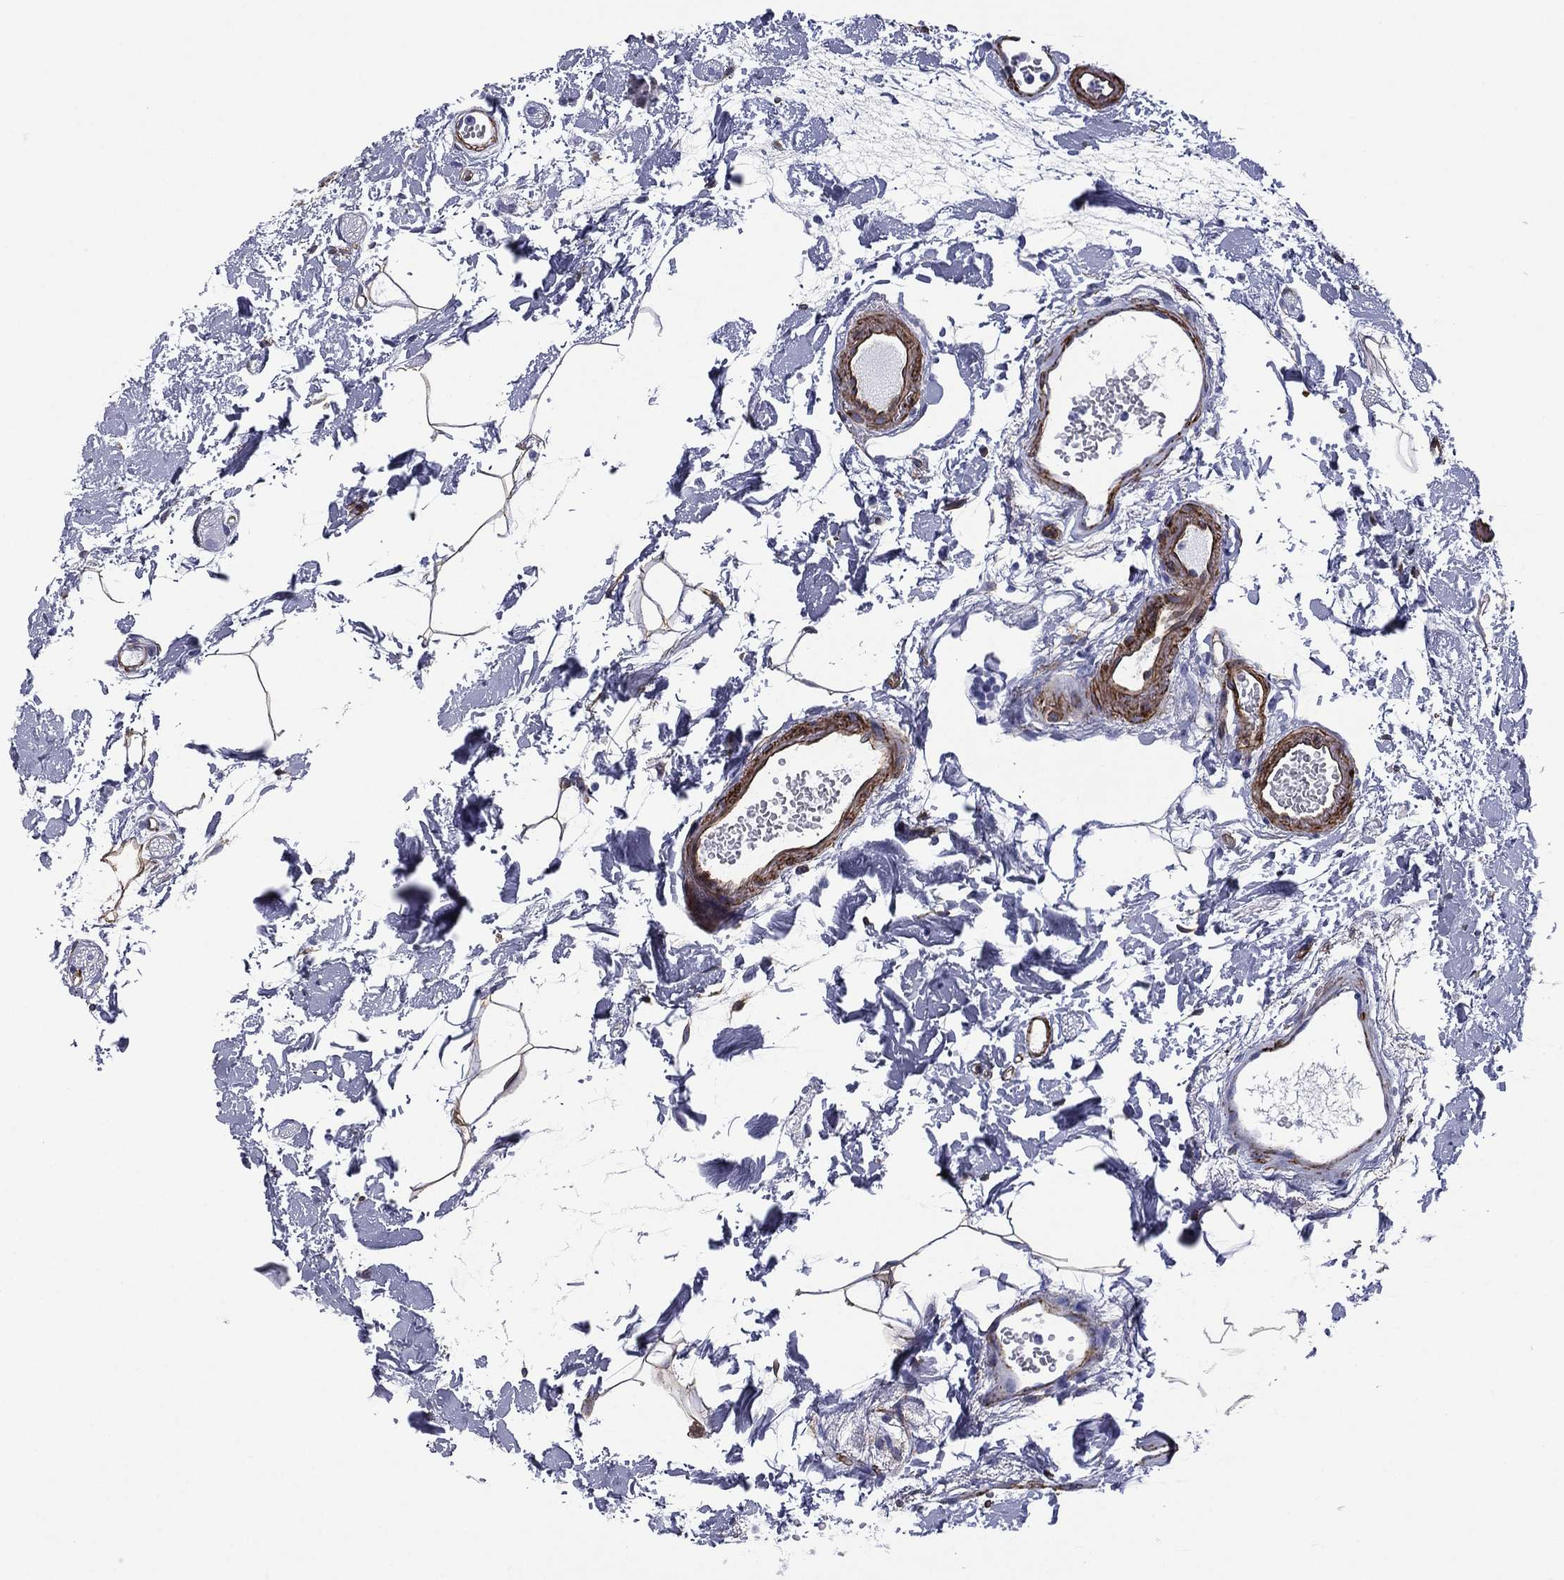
{"staining": {"intensity": "negative", "quantity": "none", "location": "none"}, "tissue": "colon", "cell_type": "Endothelial cells", "image_type": "normal", "snomed": [{"axis": "morphology", "description": "Normal tissue, NOS"}, {"axis": "topography", "description": "Colon"}], "caption": "The image displays no staining of endothelial cells in benign colon. (Immunohistochemistry, brightfield microscopy, high magnification).", "gene": "CAVIN3", "patient": {"sex": "female", "age": 84}}